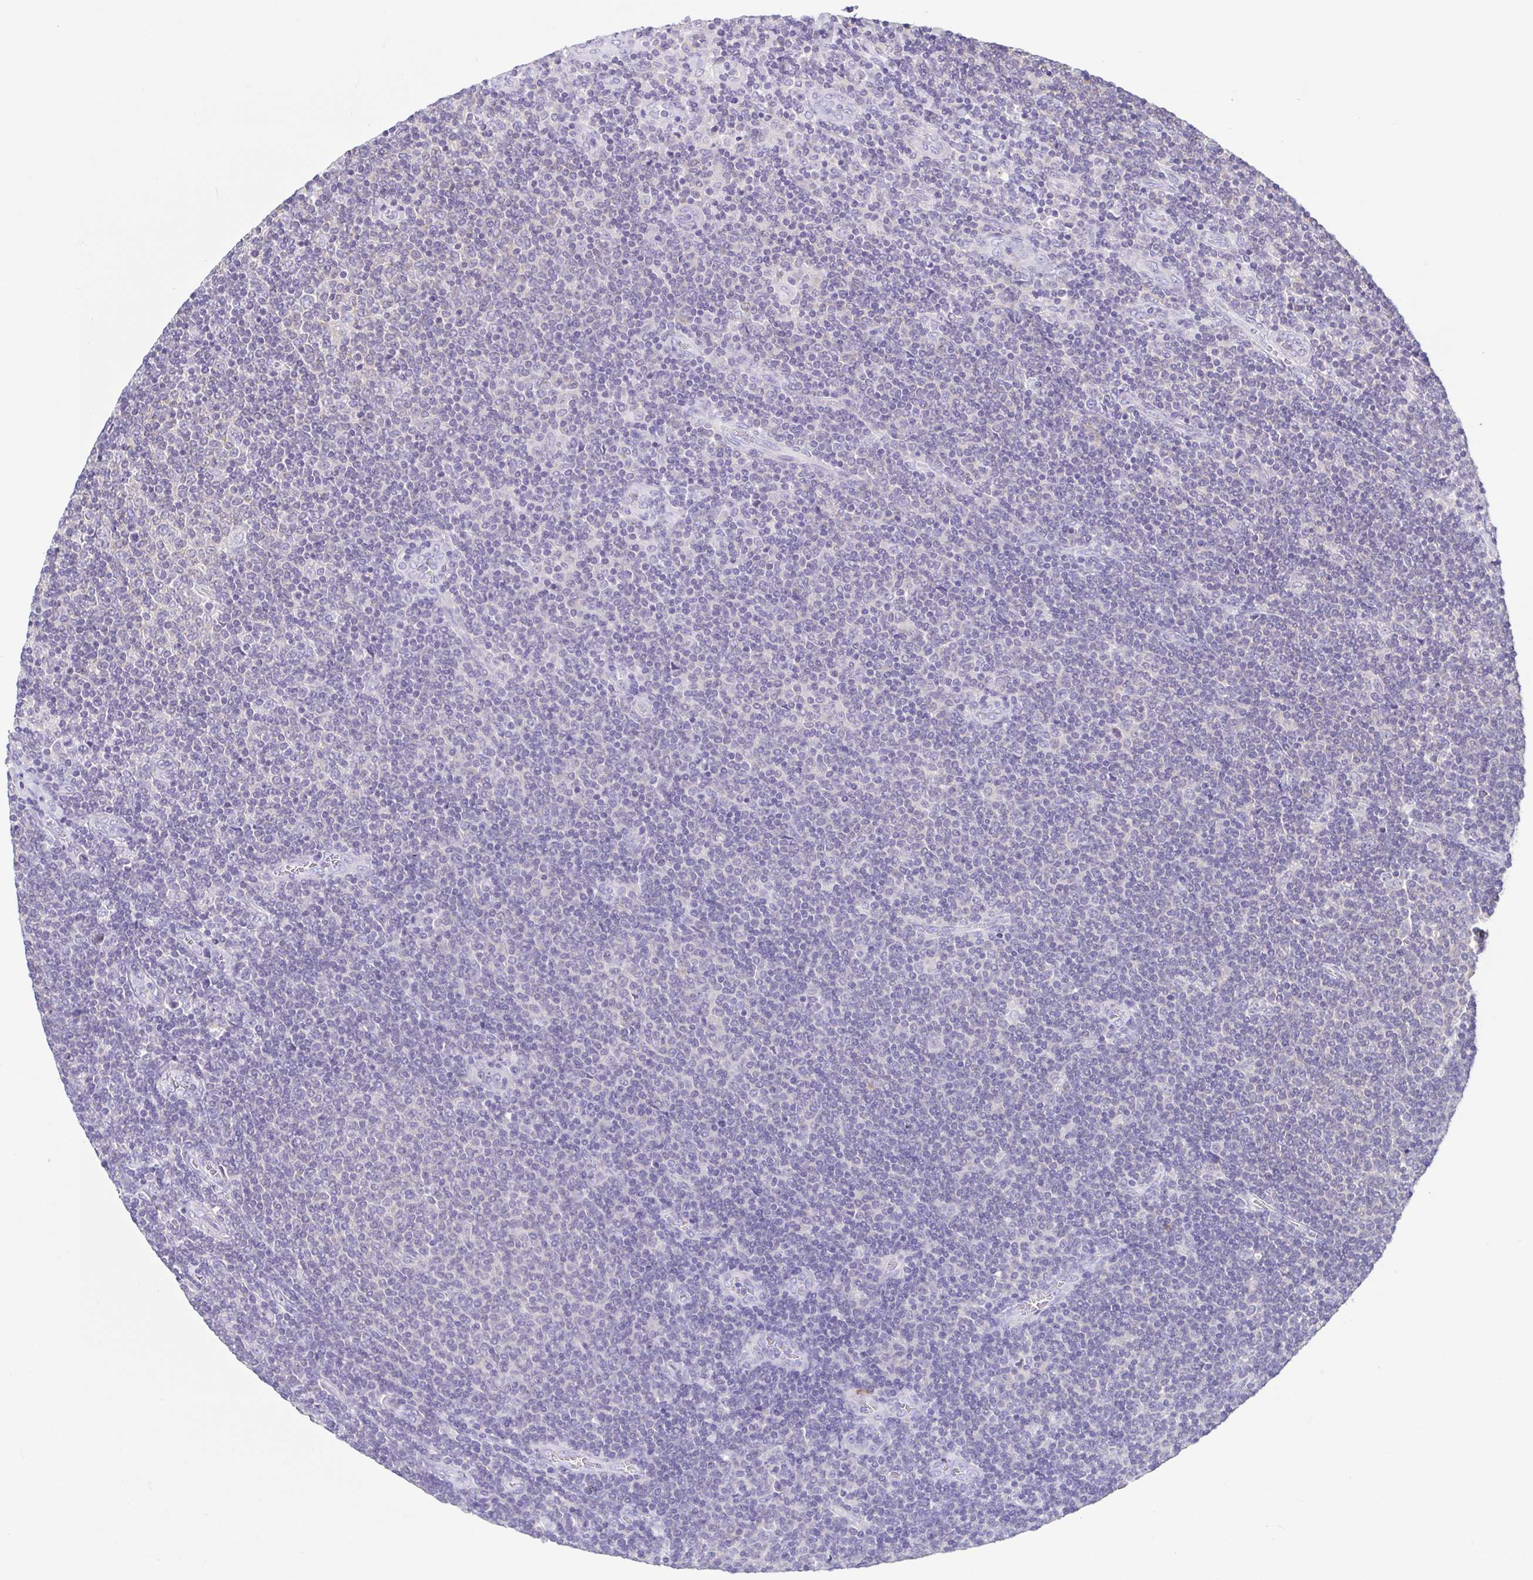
{"staining": {"intensity": "negative", "quantity": "none", "location": "none"}, "tissue": "lymphoma", "cell_type": "Tumor cells", "image_type": "cancer", "snomed": [{"axis": "morphology", "description": "Malignant lymphoma, non-Hodgkin's type, Low grade"}, {"axis": "topography", "description": "Lymph node"}], "caption": "IHC histopathology image of lymphoma stained for a protein (brown), which demonstrates no staining in tumor cells.", "gene": "ARPP21", "patient": {"sex": "male", "age": 52}}